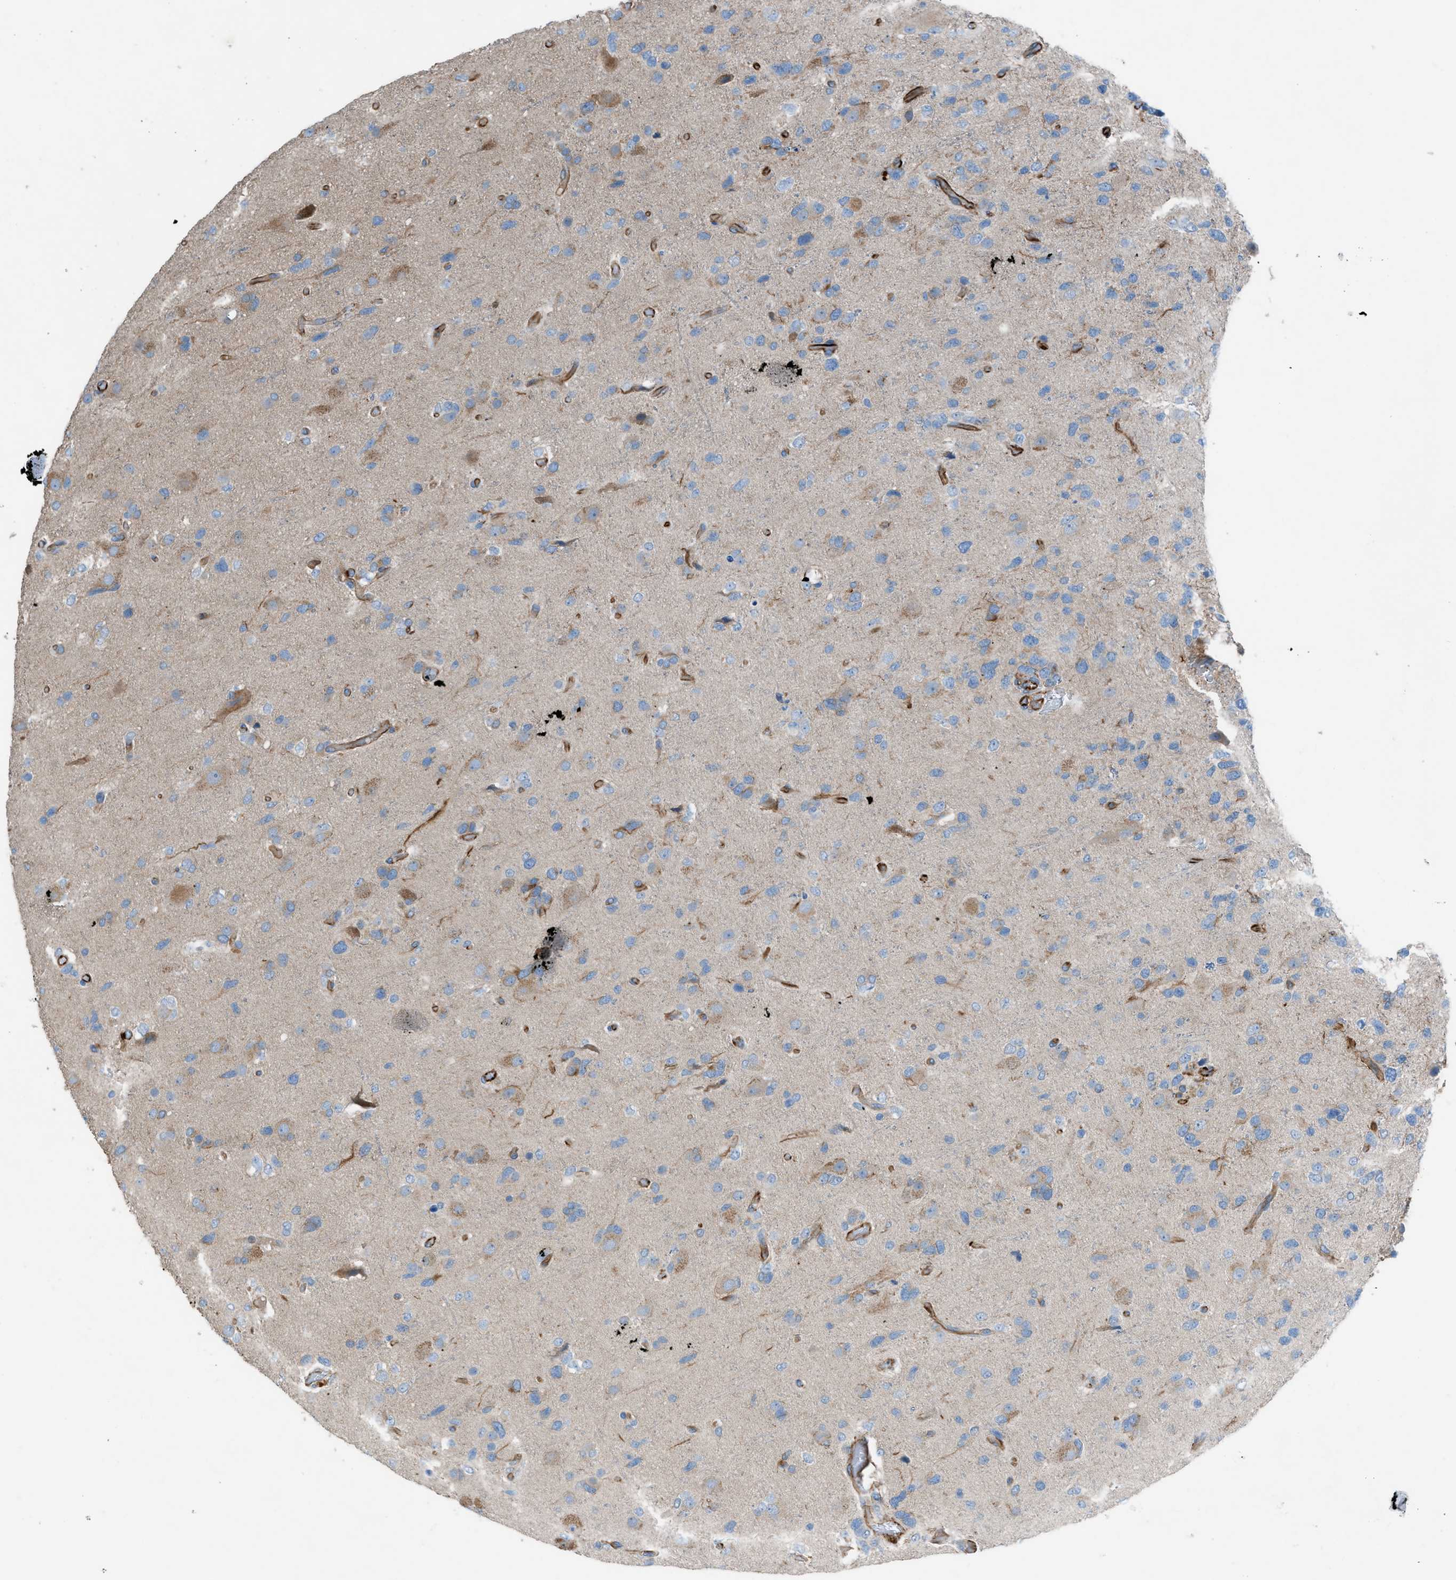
{"staining": {"intensity": "moderate", "quantity": "<25%", "location": "cytoplasmic/membranous"}, "tissue": "glioma", "cell_type": "Tumor cells", "image_type": "cancer", "snomed": [{"axis": "morphology", "description": "Glioma, malignant, High grade"}, {"axis": "topography", "description": "Brain"}], "caption": "IHC (DAB (3,3'-diaminobenzidine)) staining of high-grade glioma (malignant) demonstrates moderate cytoplasmic/membranous protein staining in approximately <25% of tumor cells. The staining is performed using DAB (3,3'-diaminobenzidine) brown chromogen to label protein expression. The nuclei are counter-stained blue using hematoxylin.", "gene": "CABP7", "patient": {"sex": "female", "age": 58}}